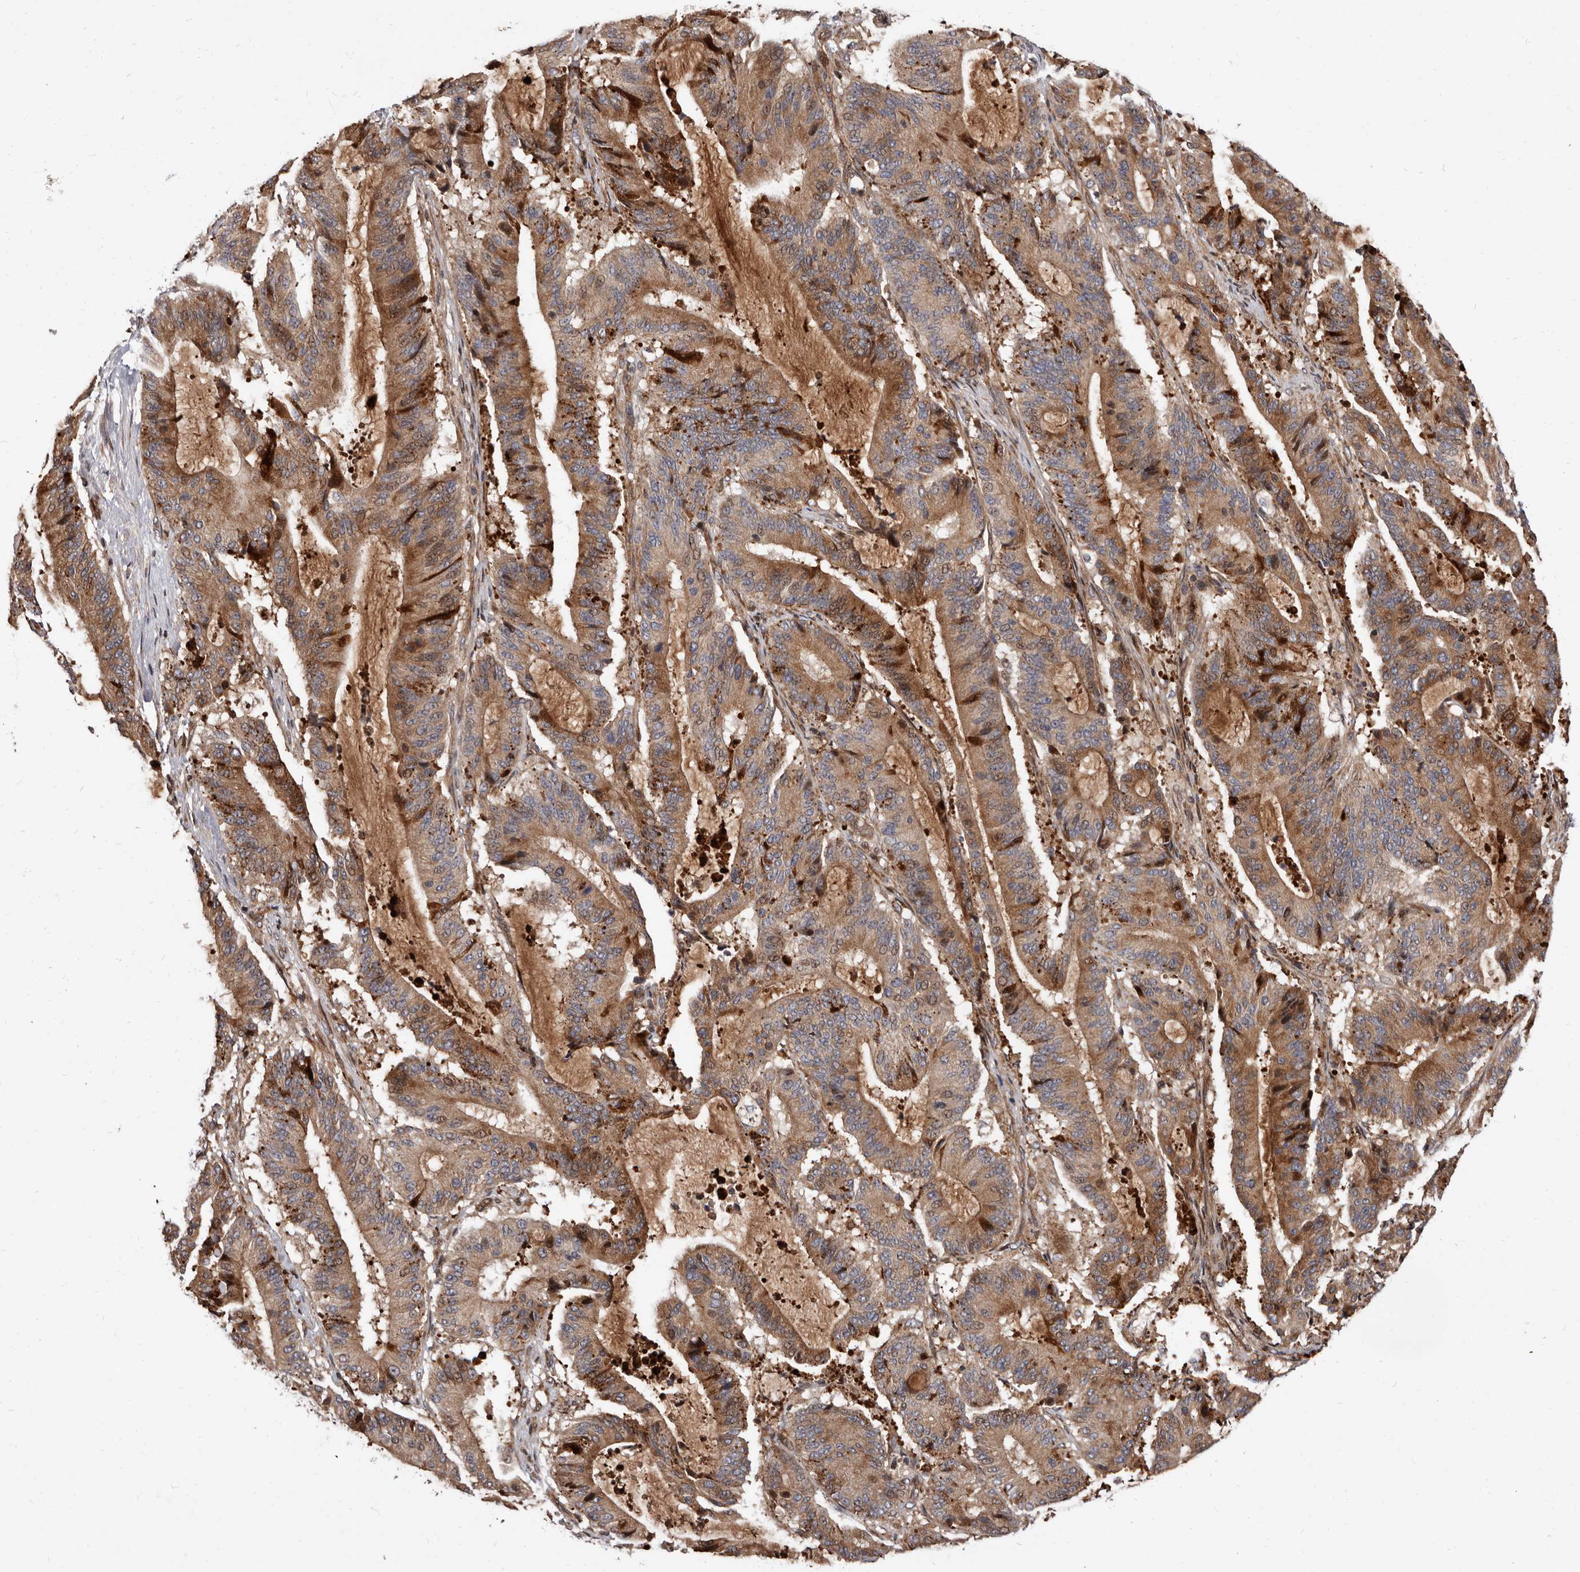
{"staining": {"intensity": "moderate", "quantity": ">75%", "location": "cytoplasmic/membranous,nuclear"}, "tissue": "liver cancer", "cell_type": "Tumor cells", "image_type": "cancer", "snomed": [{"axis": "morphology", "description": "Cholangiocarcinoma"}, {"axis": "topography", "description": "Liver"}], "caption": "Moderate cytoplasmic/membranous and nuclear protein positivity is identified in about >75% of tumor cells in liver cholangiocarcinoma.", "gene": "WEE2", "patient": {"sex": "female", "age": 73}}